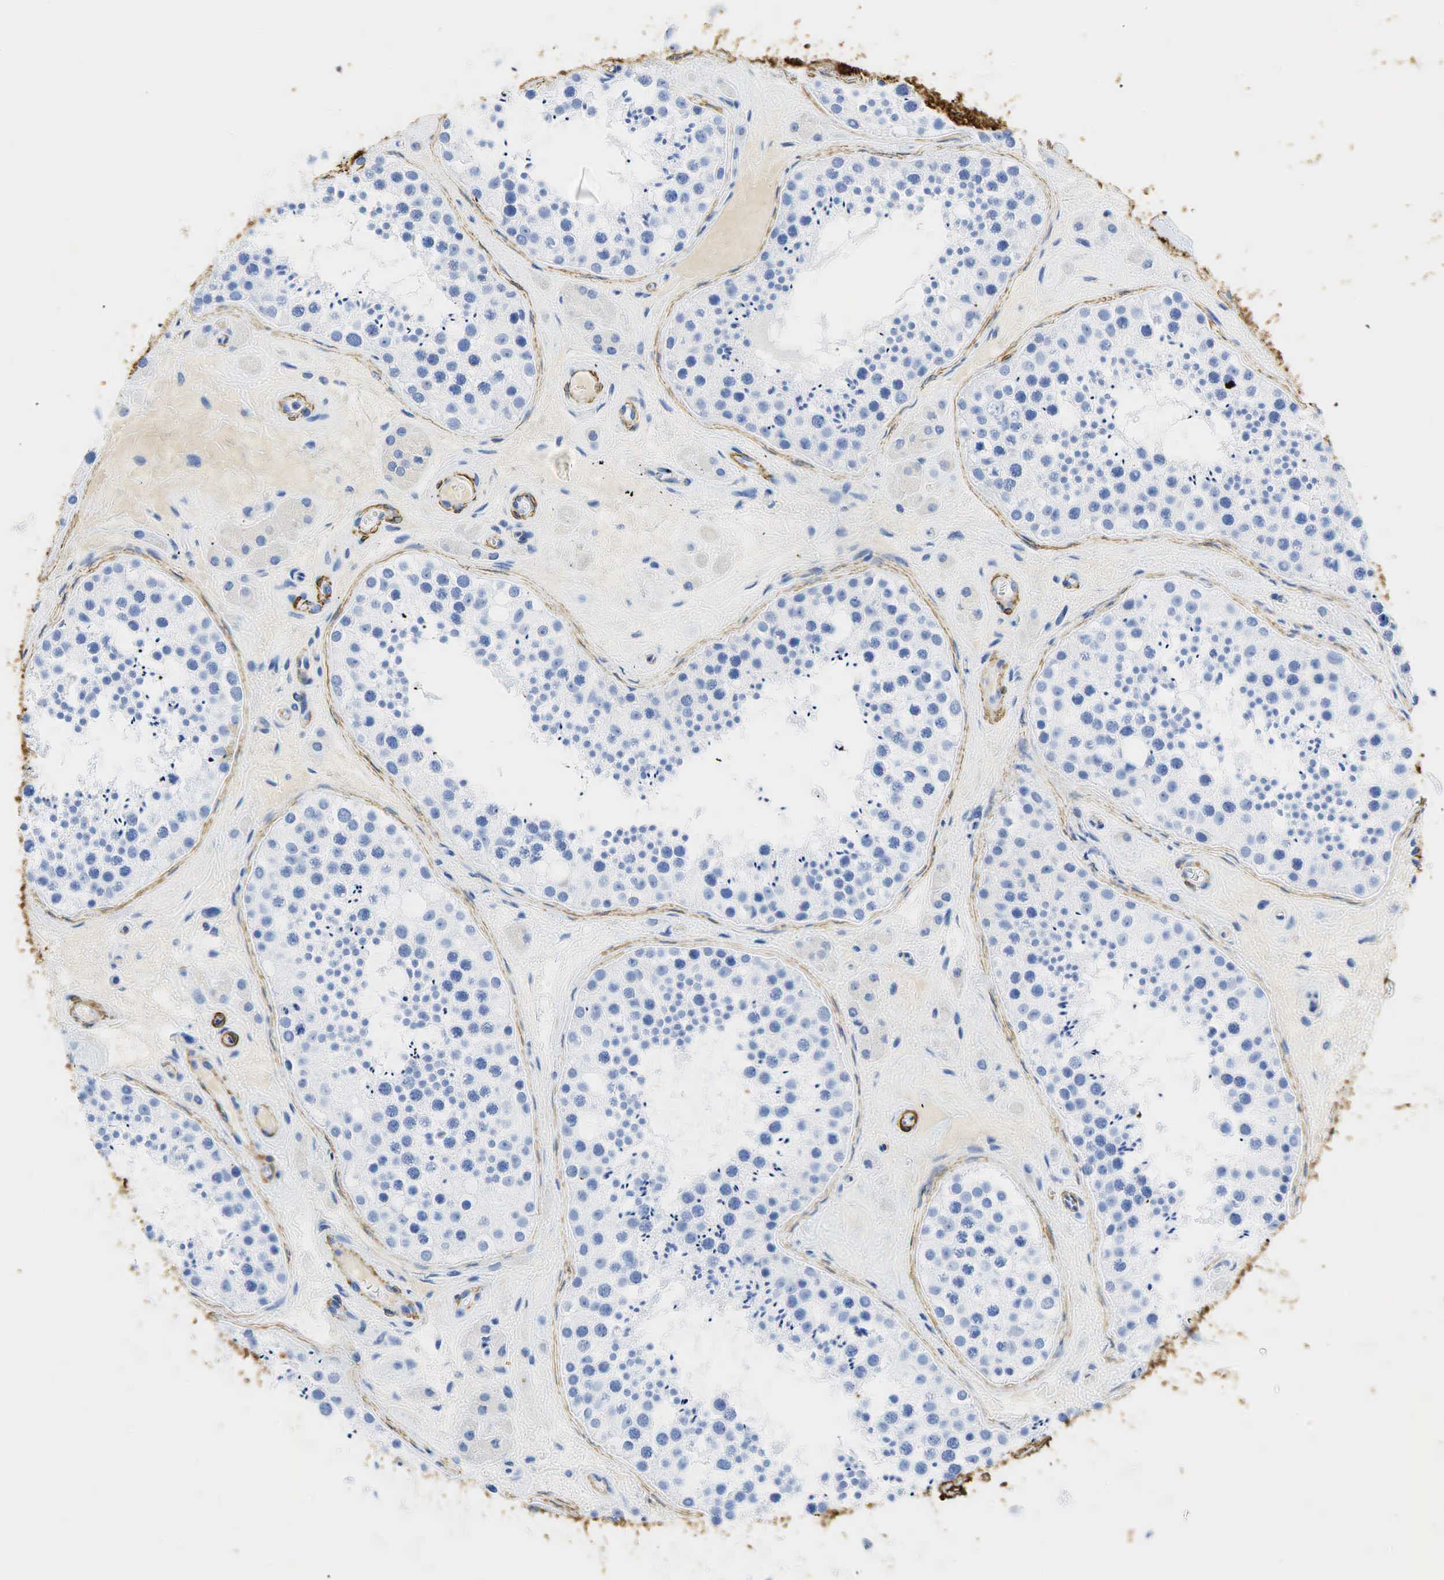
{"staining": {"intensity": "negative", "quantity": "none", "location": "none"}, "tissue": "testis", "cell_type": "Cells in seminiferous ducts", "image_type": "normal", "snomed": [{"axis": "morphology", "description": "Normal tissue, NOS"}, {"axis": "topography", "description": "Testis"}], "caption": "Cells in seminiferous ducts are negative for protein expression in normal human testis. (Immunohistochemistry (ihc), brightfield microscopy, high magnification).", "gene": "ACTA1", "patient": {"sex": "male", "age": 38}}